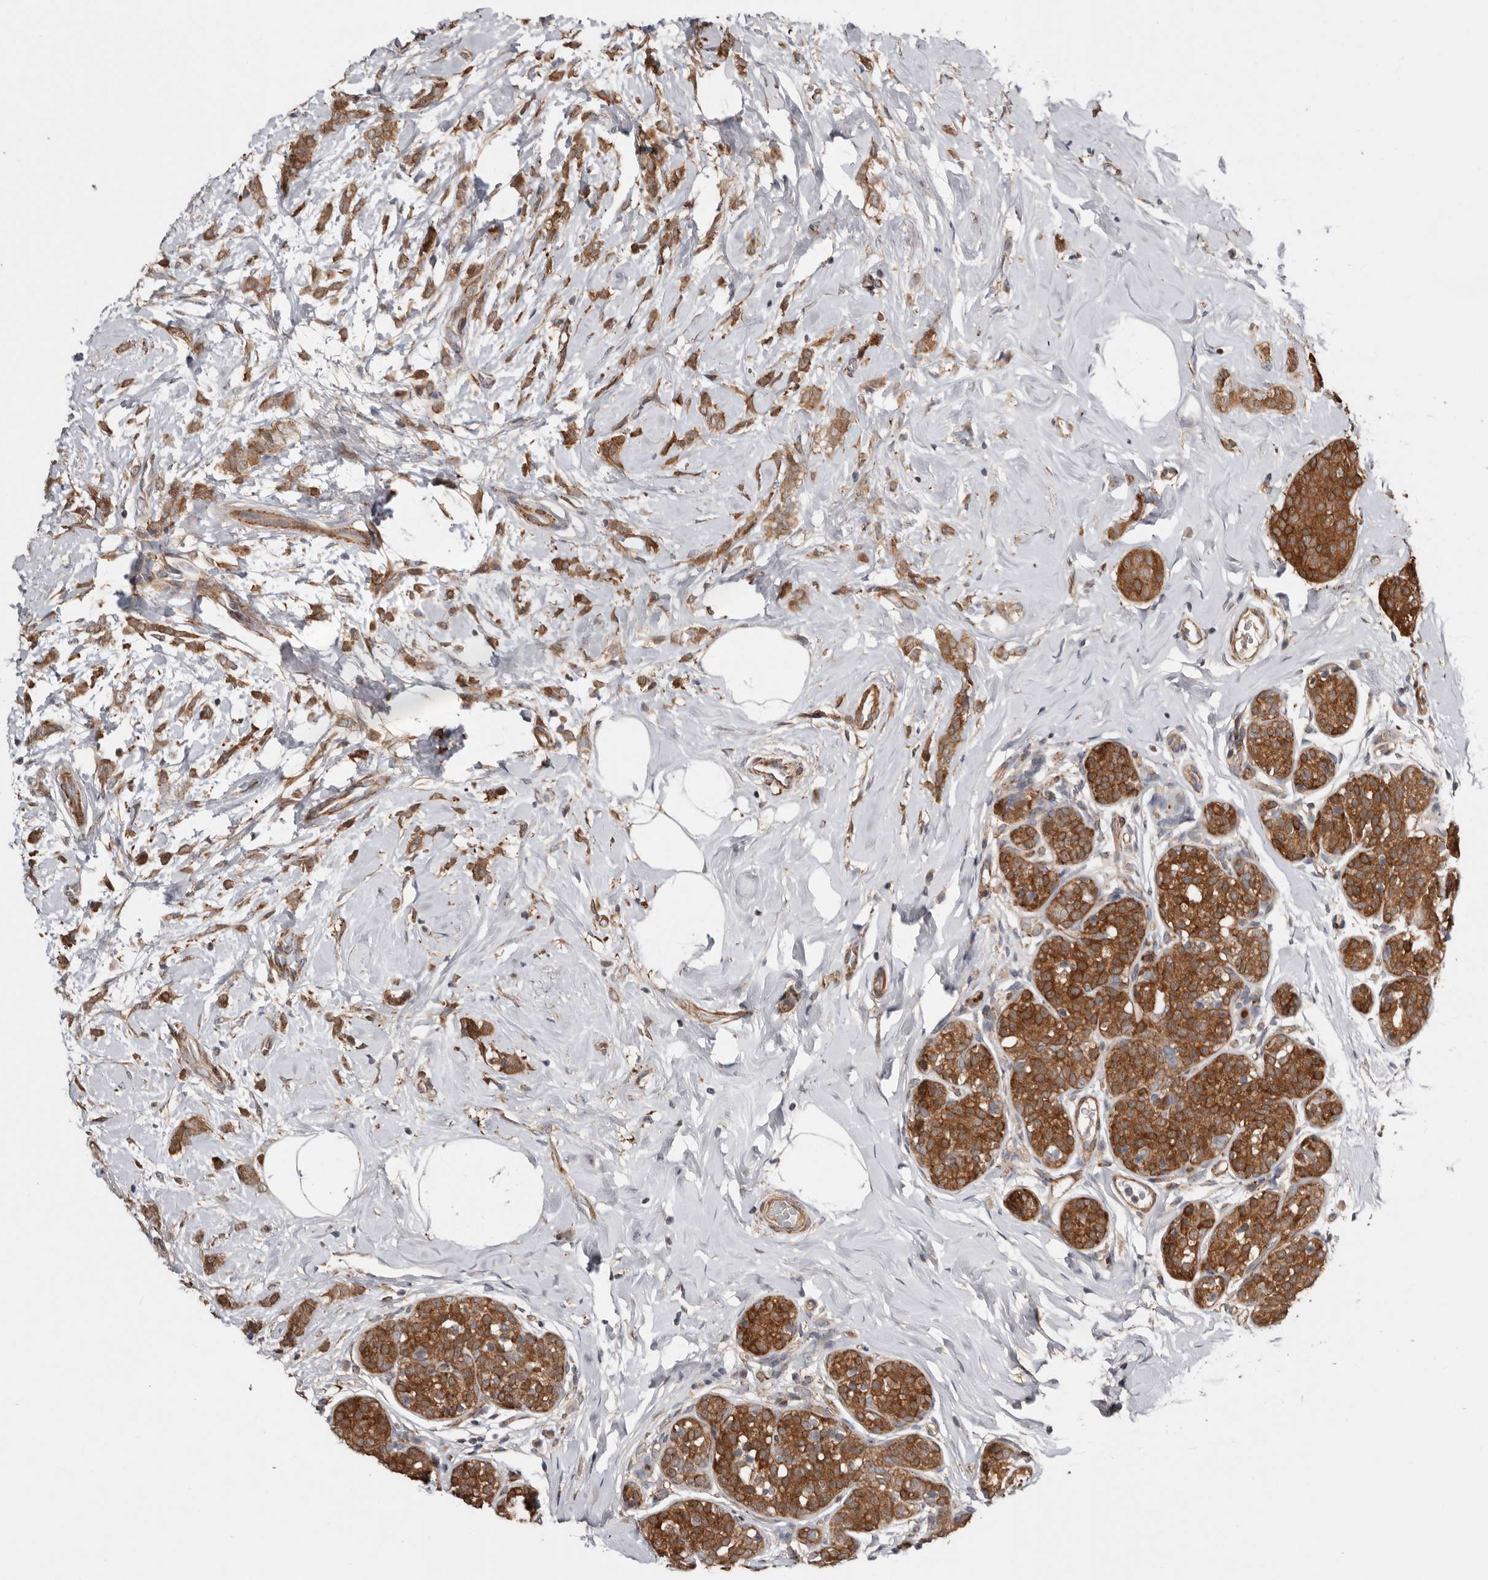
{"staining": {"intensity": "moderate", "quantity": ">75%", "location": "cytoplasmic/membranous"}, "tissue": "breast cancer", "cell_type": "Tumor cells", "image_type": "cancer", "snomed": [{"axis": "morphology", "description": "Lobular carcinoma, in situ"}, {"axis": "morphology", "description": "Lobular carcinoma"}, {"axis": "topography", "description": "Breast"}], "caption": "Breast lobular carcinoma stained with a brown dye shows moderate cytoplasmic/membranous positive expression in approximately >75% of tumor cells.", "gene": "PROKR1", "patient": {"sex": "female", "age": 41}}